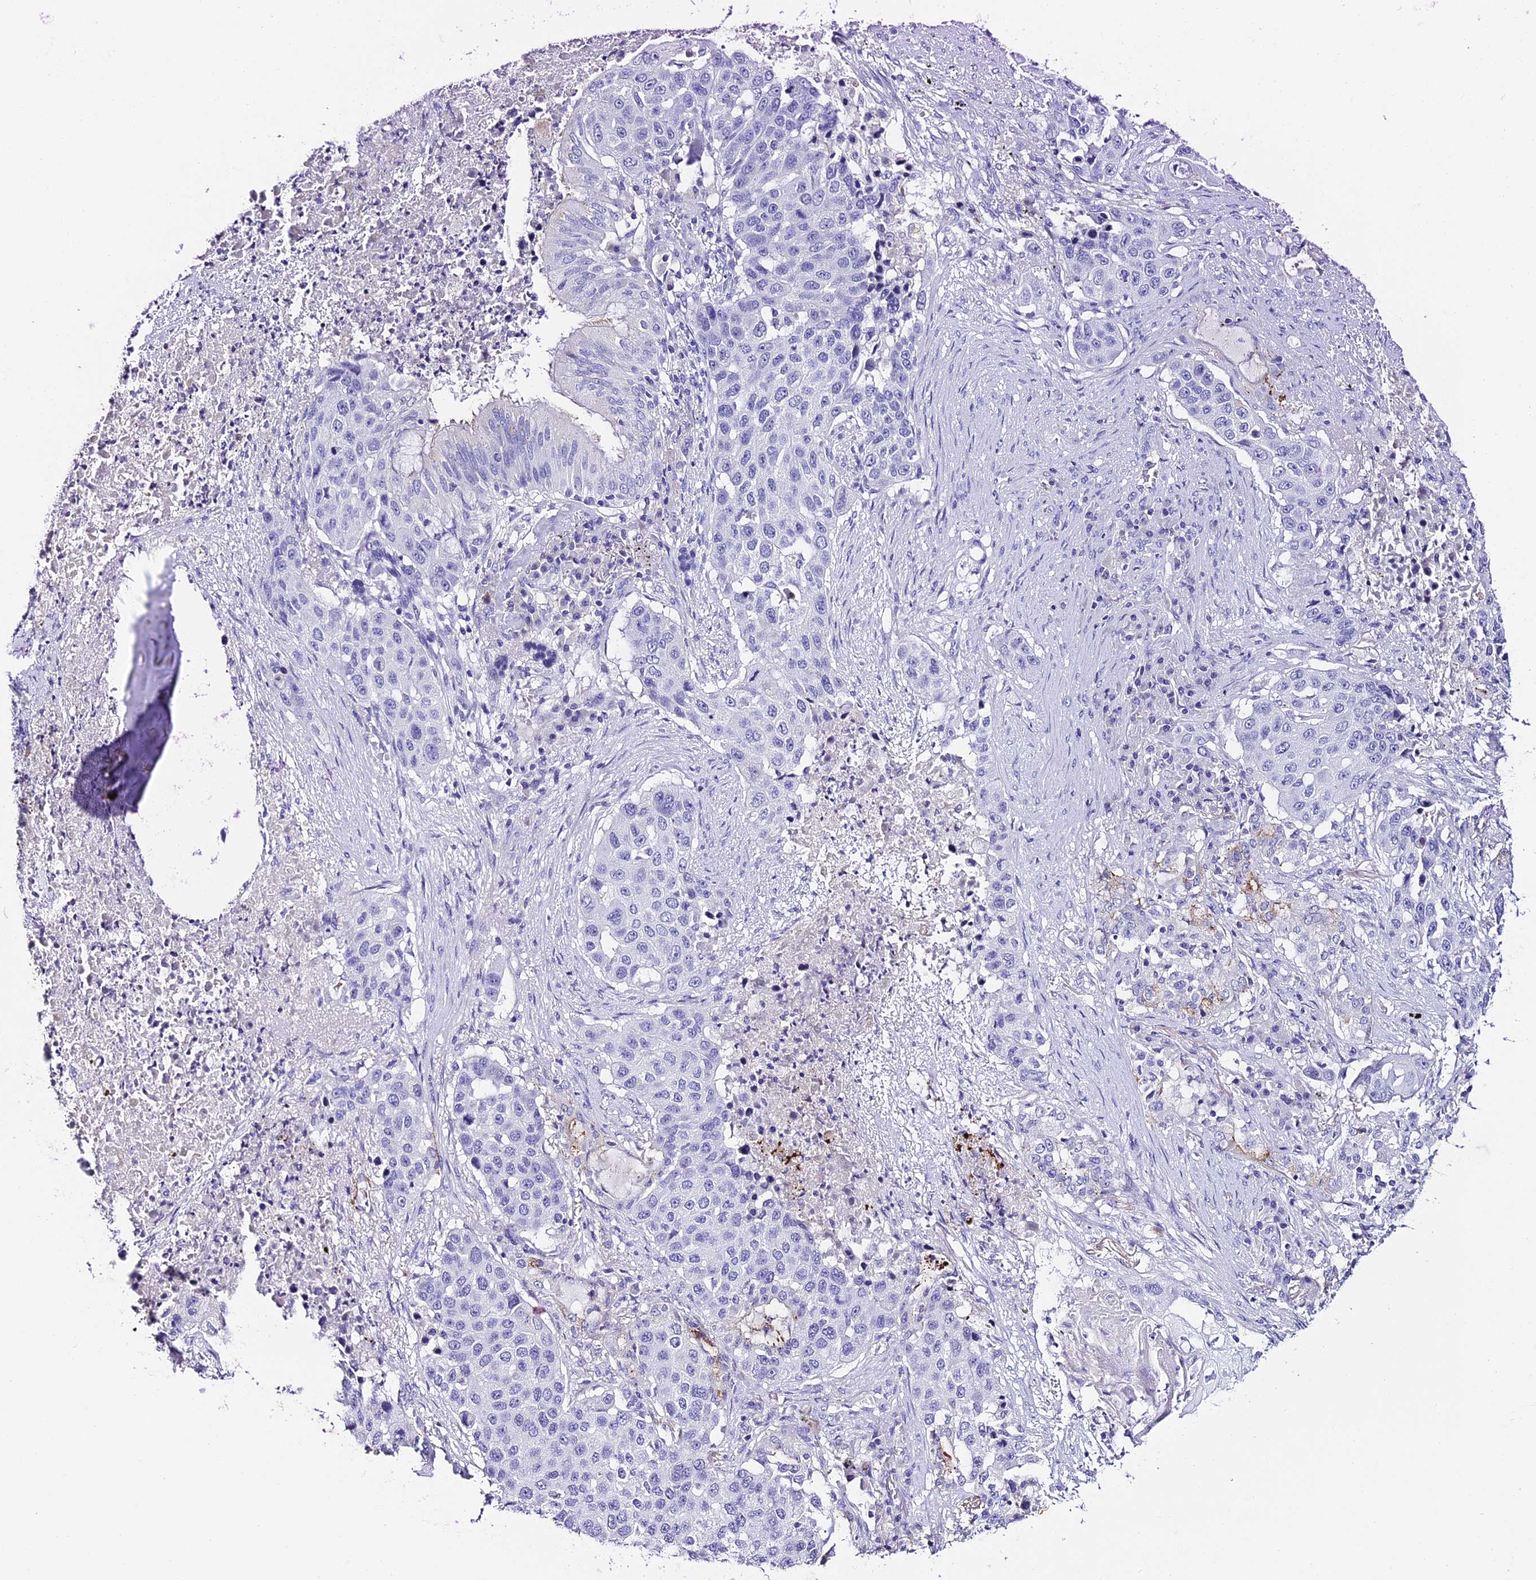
{"staining": {"intensity": "negative", "quantity": "none", "location": "none"}, "tissue": "lung cancer", "cell_type": "Tumor cells", "image_type": "cancer", "snomed": [{"axis": "morphology", "description": "Squamous cell carcinoma, NOS"}, {"axis": "topography", "description": "Lung"}], "caption": "This is an immunohistochemistry (IHC) image of human squamous cell carcinoma (lung). There is no positivity in tumor cells.", "gene": "C12orf29", "patient": {"sex": "female", "age": 63}}